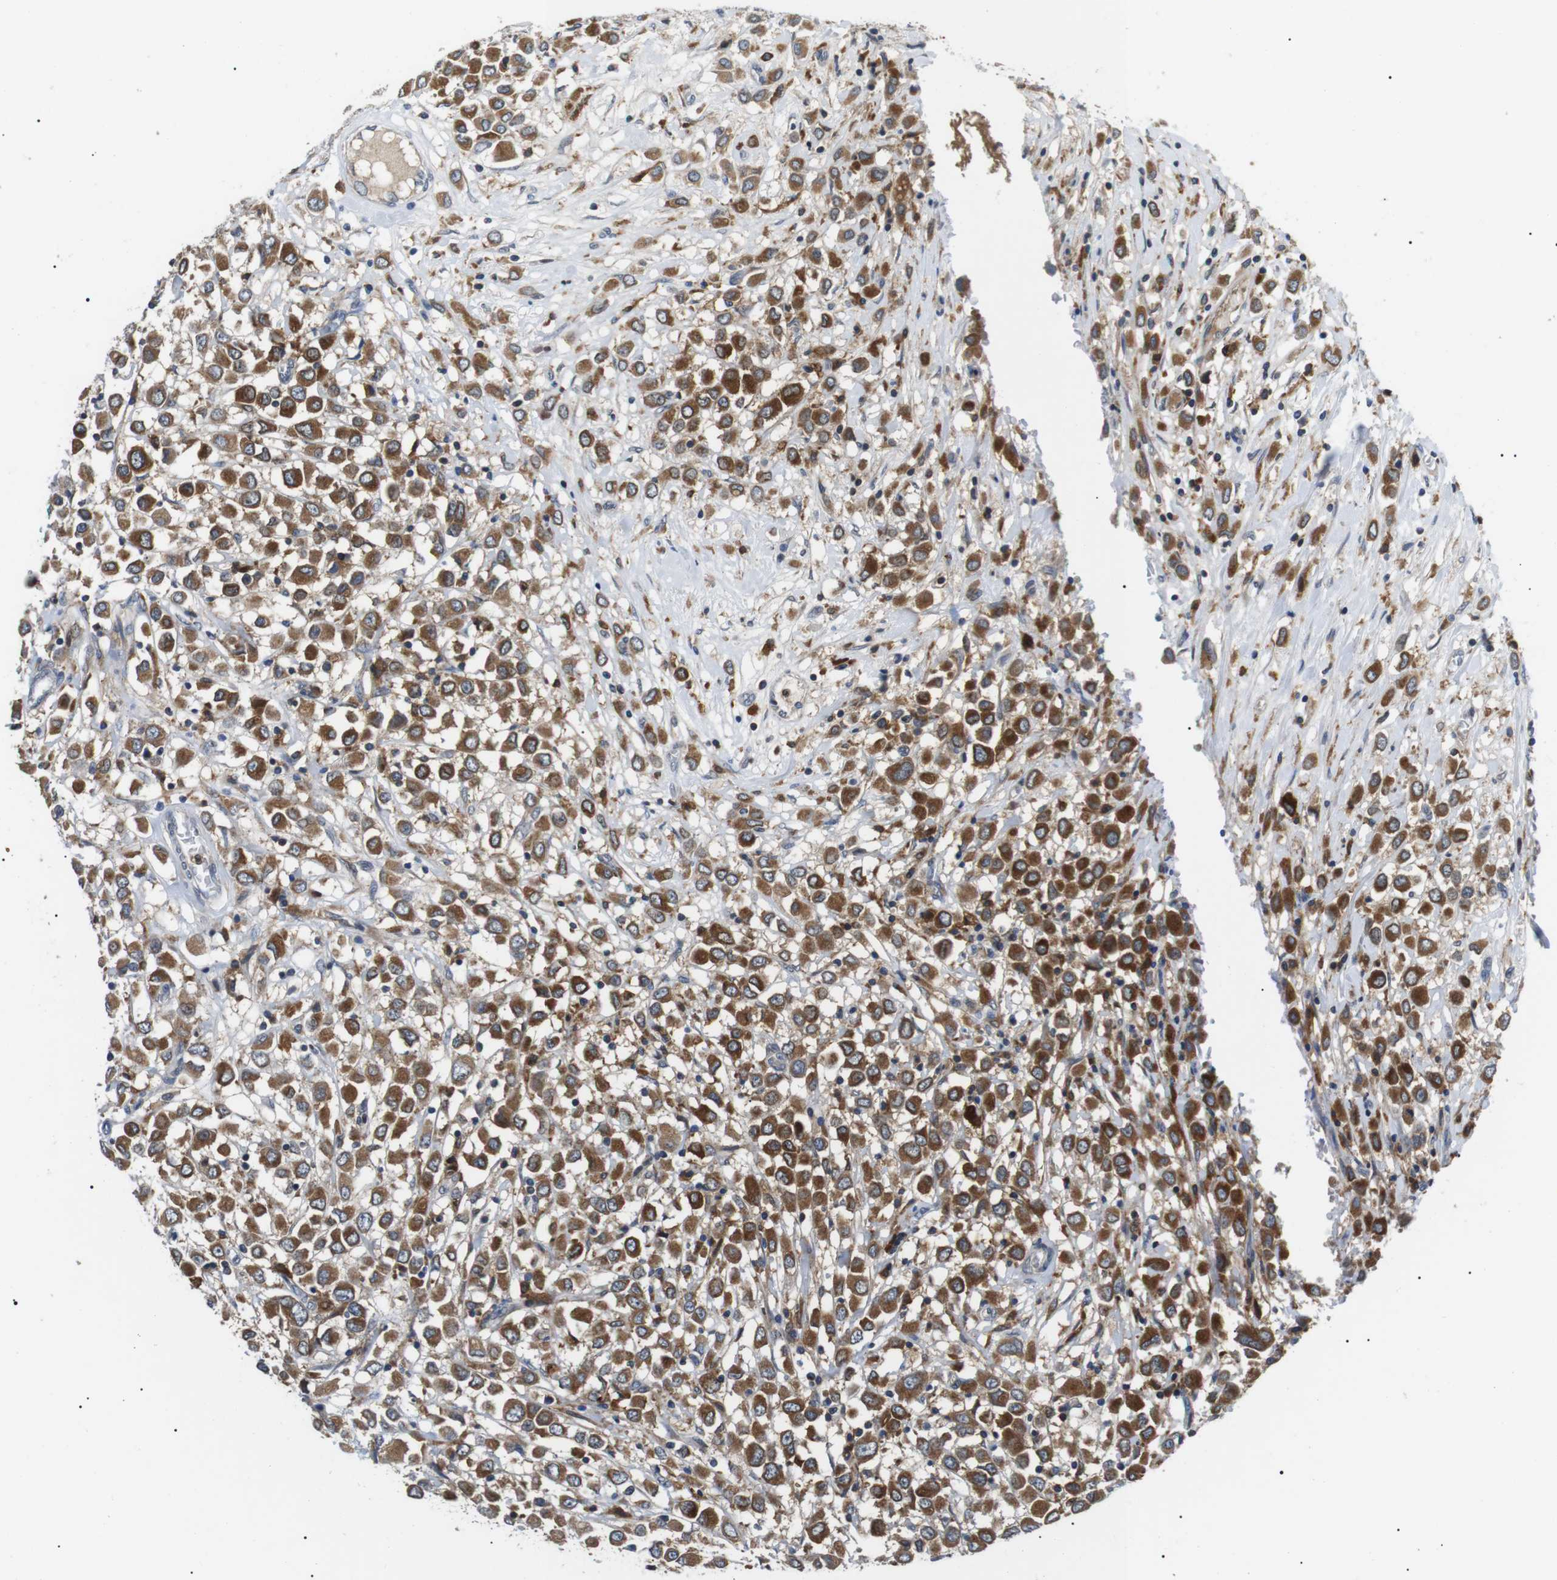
{"staining": {"intensity": "strong", "quantity": ">75%", "location": "cytoplasmic/membranous"}, "tissue": "breast cancer", "cell_type": "Tumor cells", "image_type": "cancer", "snomed": [{"axis": "morphology", "description": "Duct carcinoma"}, {"axis": "topography", "description": "Breast"}], "caption": "Breast invasive ductal carcinoma was stained to show a protein in brown. There is high levels of strong cytoplasmic/membranous expression in about >75% of tumor cells.", "gene": "RAB9A", "patient": {"sex": "female", "age": 61}}